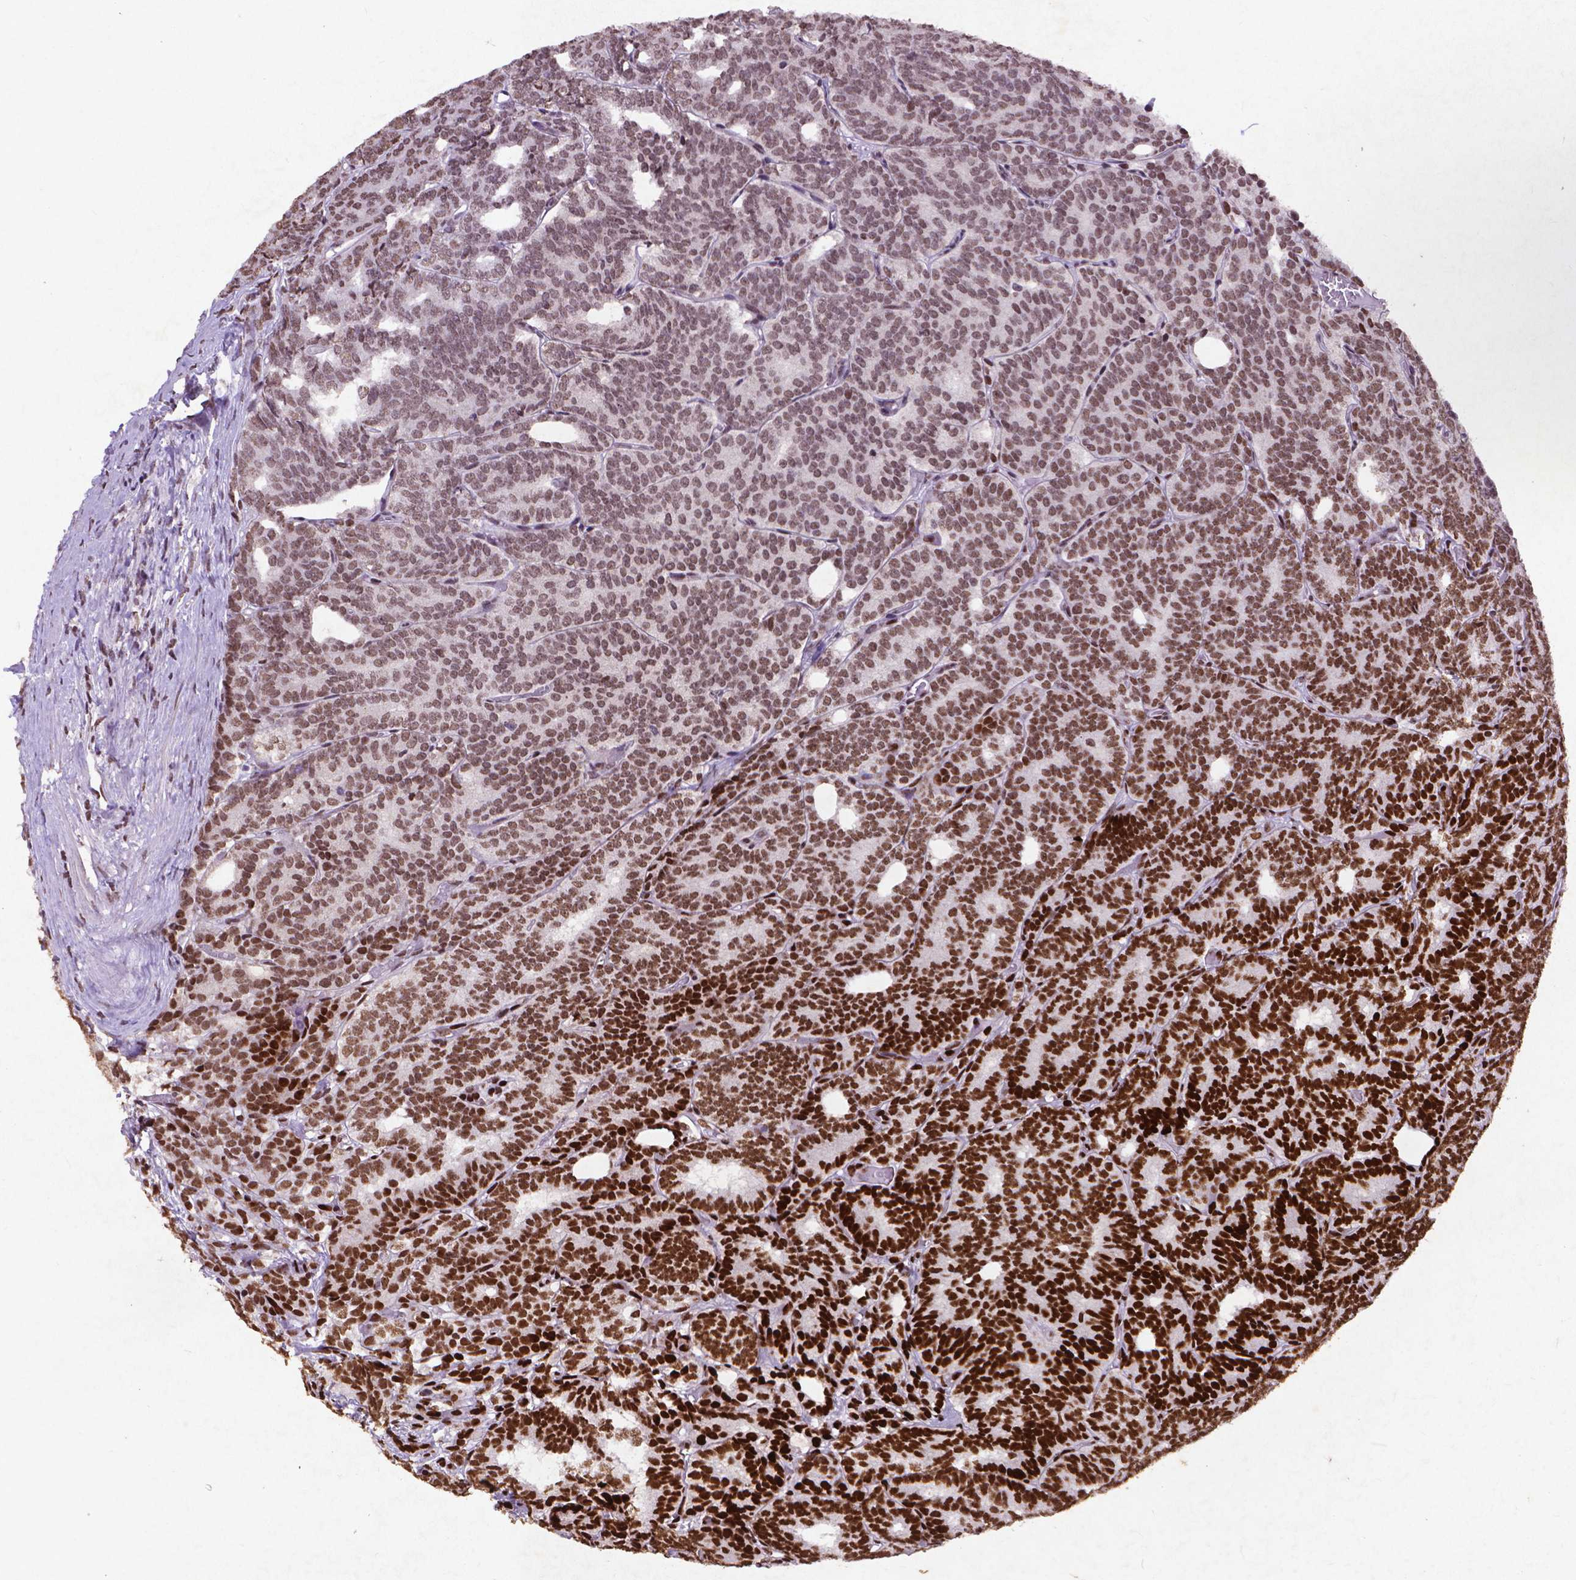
{"staining": {"intensity": "strong", "quantity": "25%-75%", "location": "nuclear"}, "tissue": "prostate cancer", "cell_type": "Tumor cells", "image_type": "cancer", "snomed": [{"axis": "morphology", "description": "Adenocarcinoma, High grade"}, {"axis": "topography", "description": "Prostate"}], "caption": "An immunohistochemistry image of neoplastic tissue is shown. Protein staining in brown highlights strong nuclear positivity in prostate cancer (adenocarcinoma (high-grade)) within tumor cells.", "gene": "CITED2", "patient": {"sex": "male", "age": 53}}